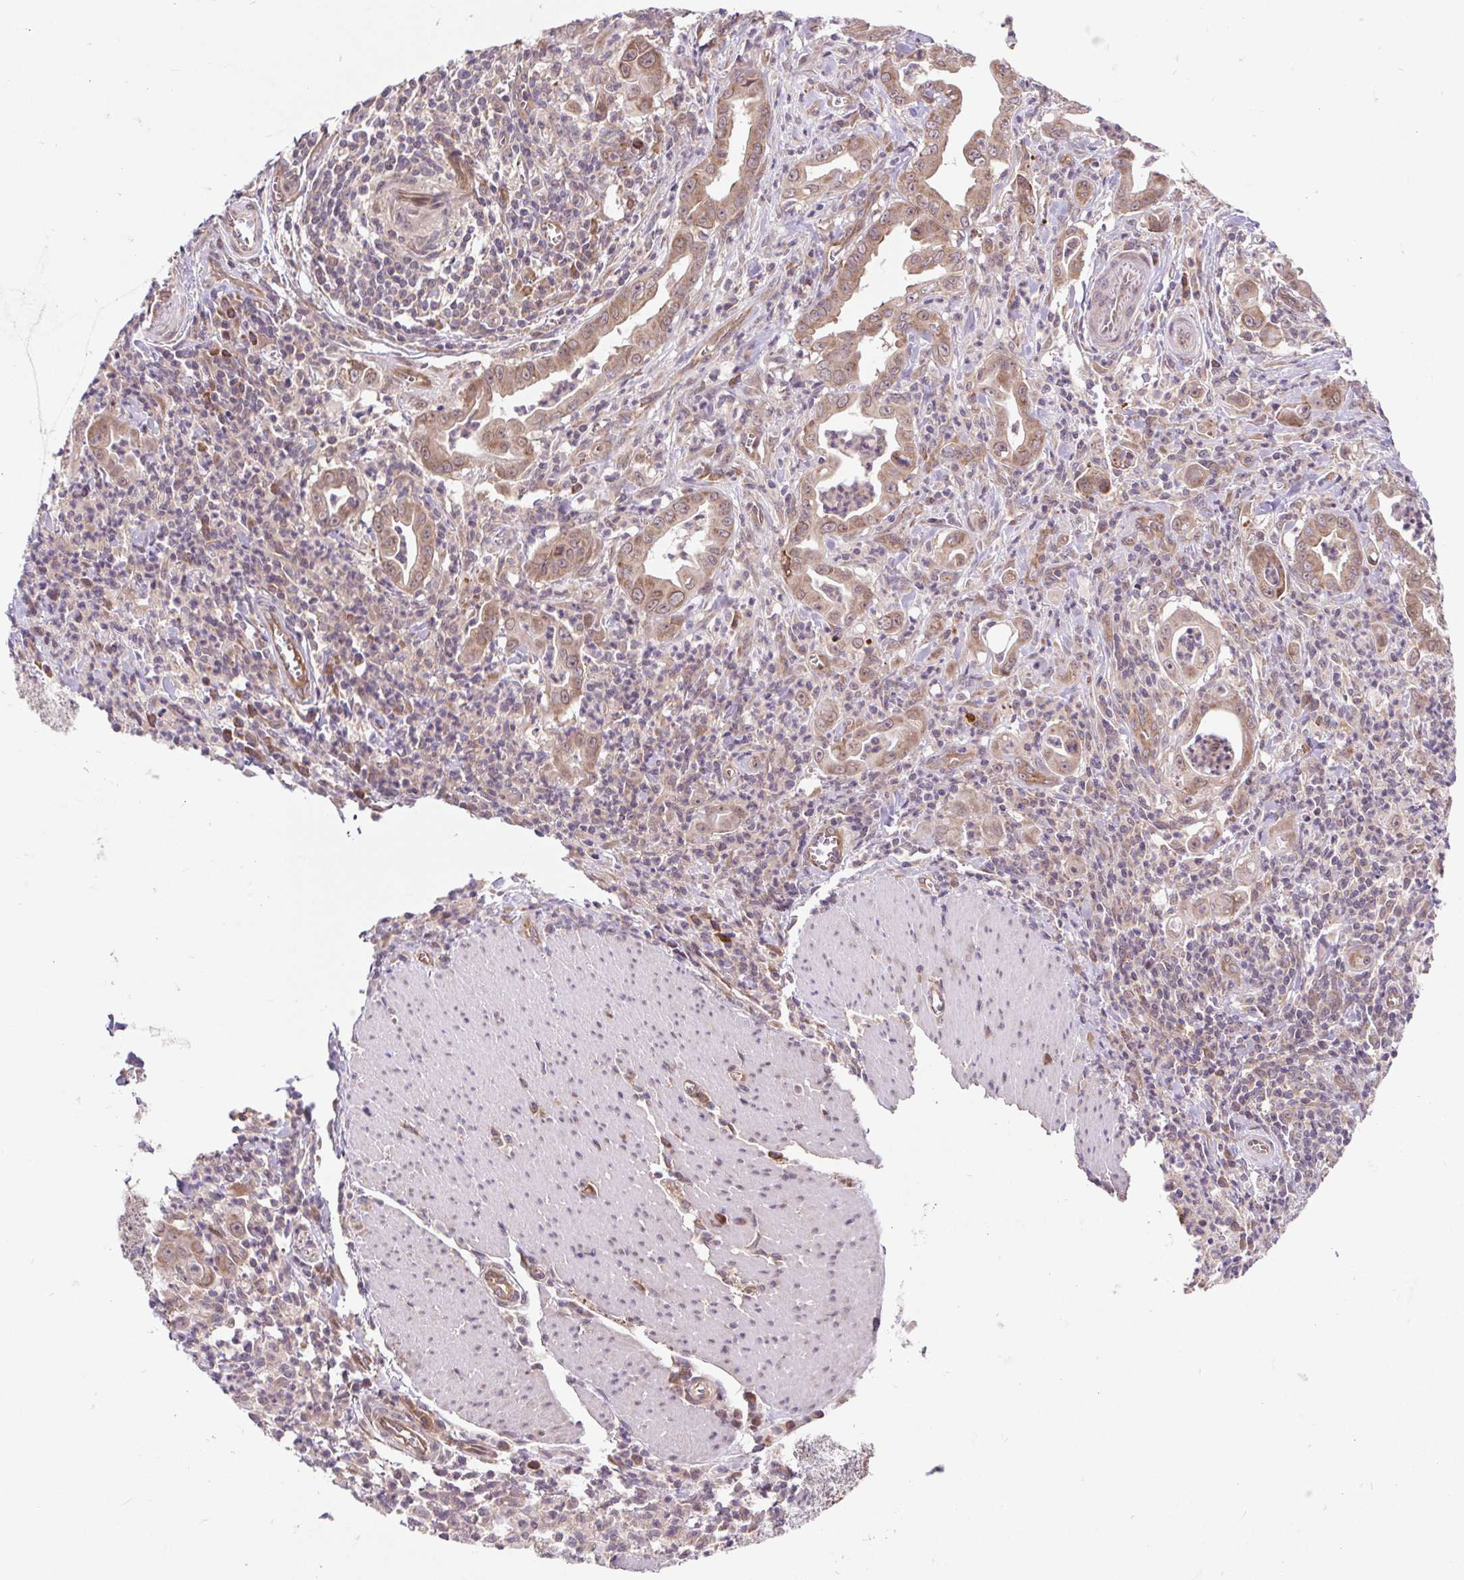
{"staining": {"intensity": "moderate", "quantity": ">75%", "location": "cytoplasmic/membranous,nuclear"}, "tissue": "stomach cancer", "cell_type": "Tumor cells", "image_type": "cancer", "snomed": [{"axis": "morphology", "description": "Adenocarcinoma, NOS"}, {"axis": "topography", "description": "Stomach, upper"}], "caption": "Adenocarcinoma (stomach) stained with DAB (3,3'-diaminobenzidine) IHC displays medium levels of moderate cytoplasmic/membranous and nuclear staining in approximately >75% of tumor cells. Nuclei are stained in blue.", "gene": "HFE", "patient": {"sex": "female", "age": 79}}